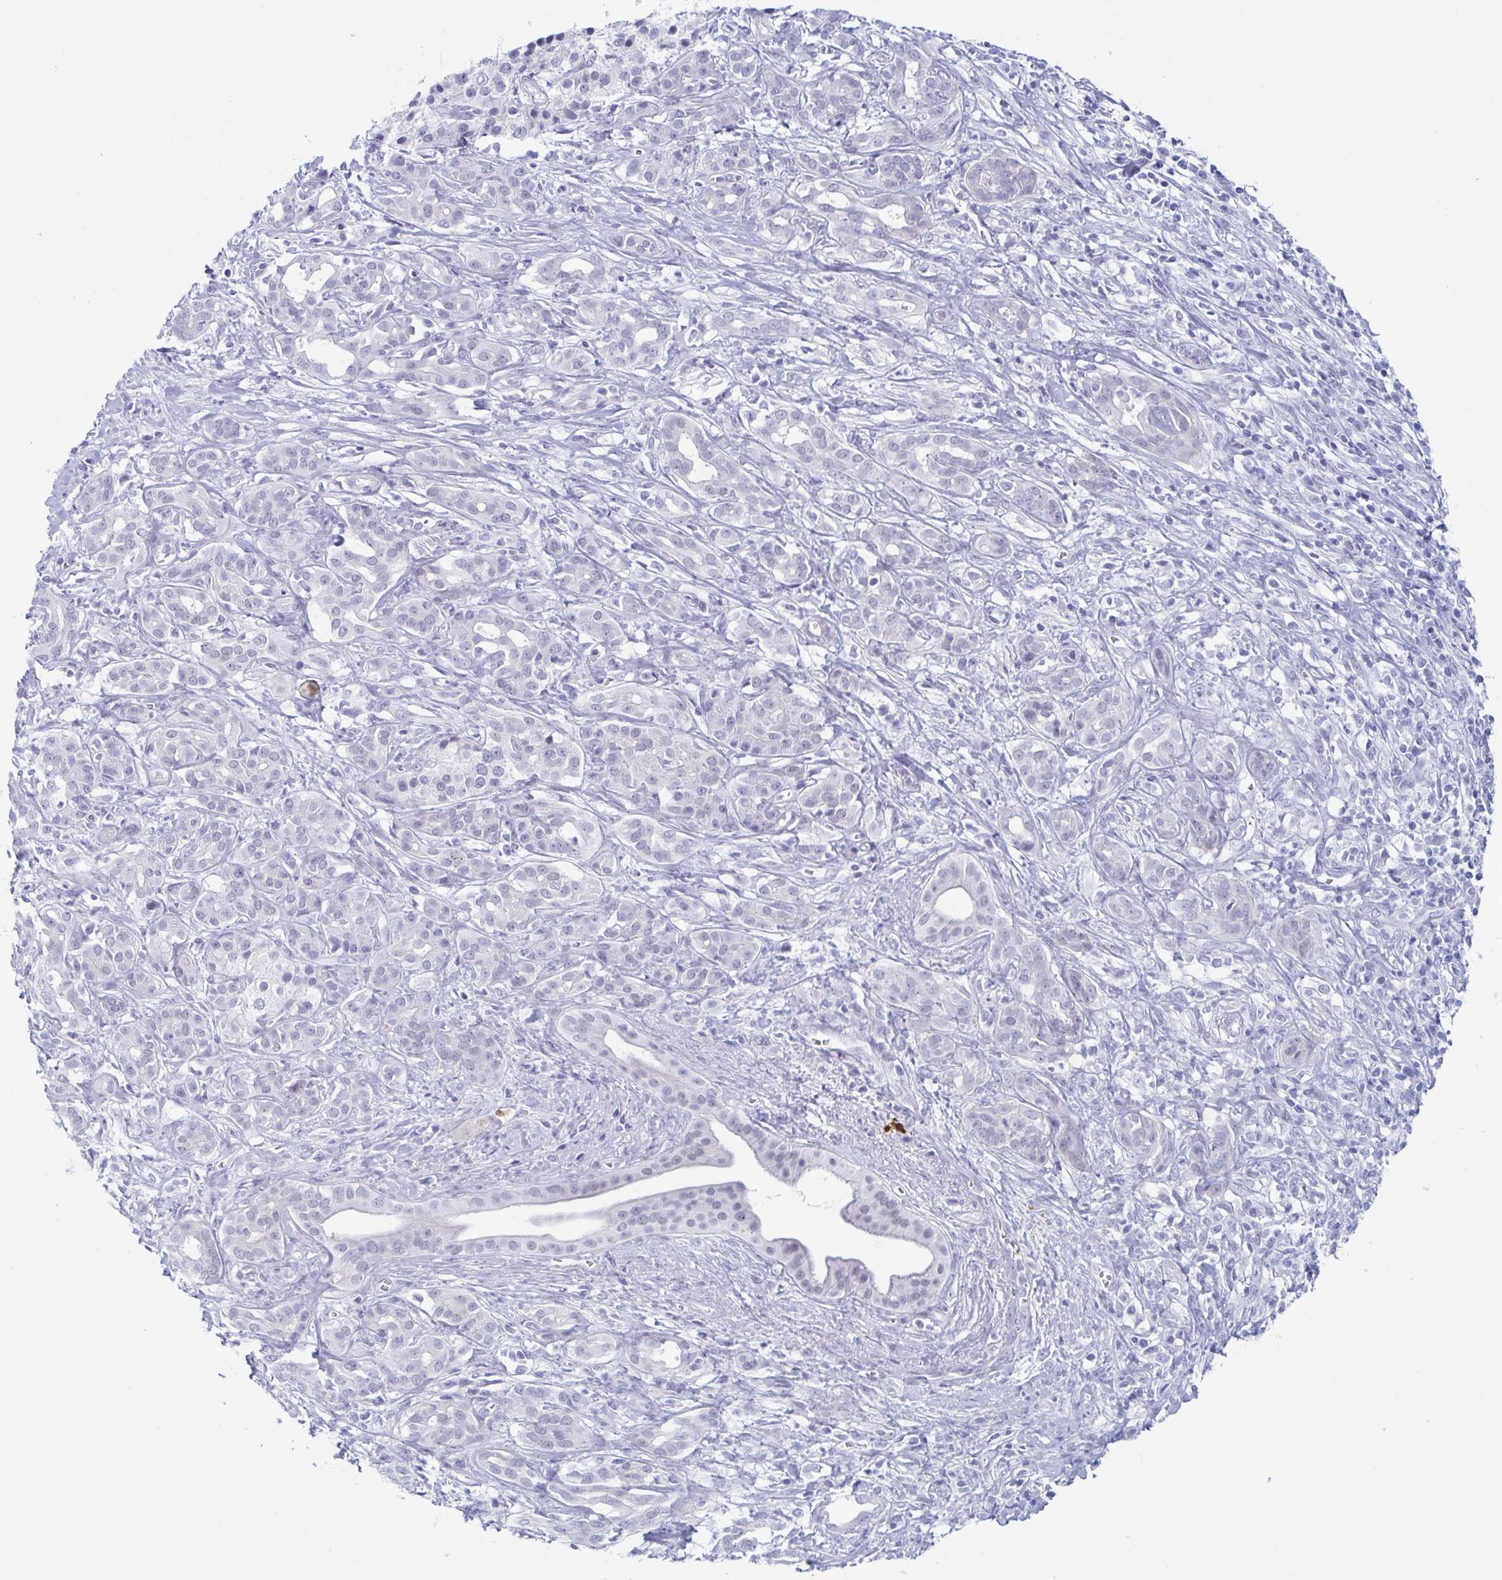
{"staining": {"intensity": "negative", "quantity": "none", "location": "none"}, "tissue": "pancreatic cancer", "cell_type": "Tumor cells", "image_type": "cancer", "snomed": [{"axis": "morphology", "description": "Adenocarcinoma, NOS"}, {"axis": "topography", "description": "Pancreas"}], "caption": "Immunohistochemical staining of pancreatic cancer demonstrates no significant positivity in tumor cells.", "gene": "ZFP64", "patient": {"sex": "male", "age": 61}}